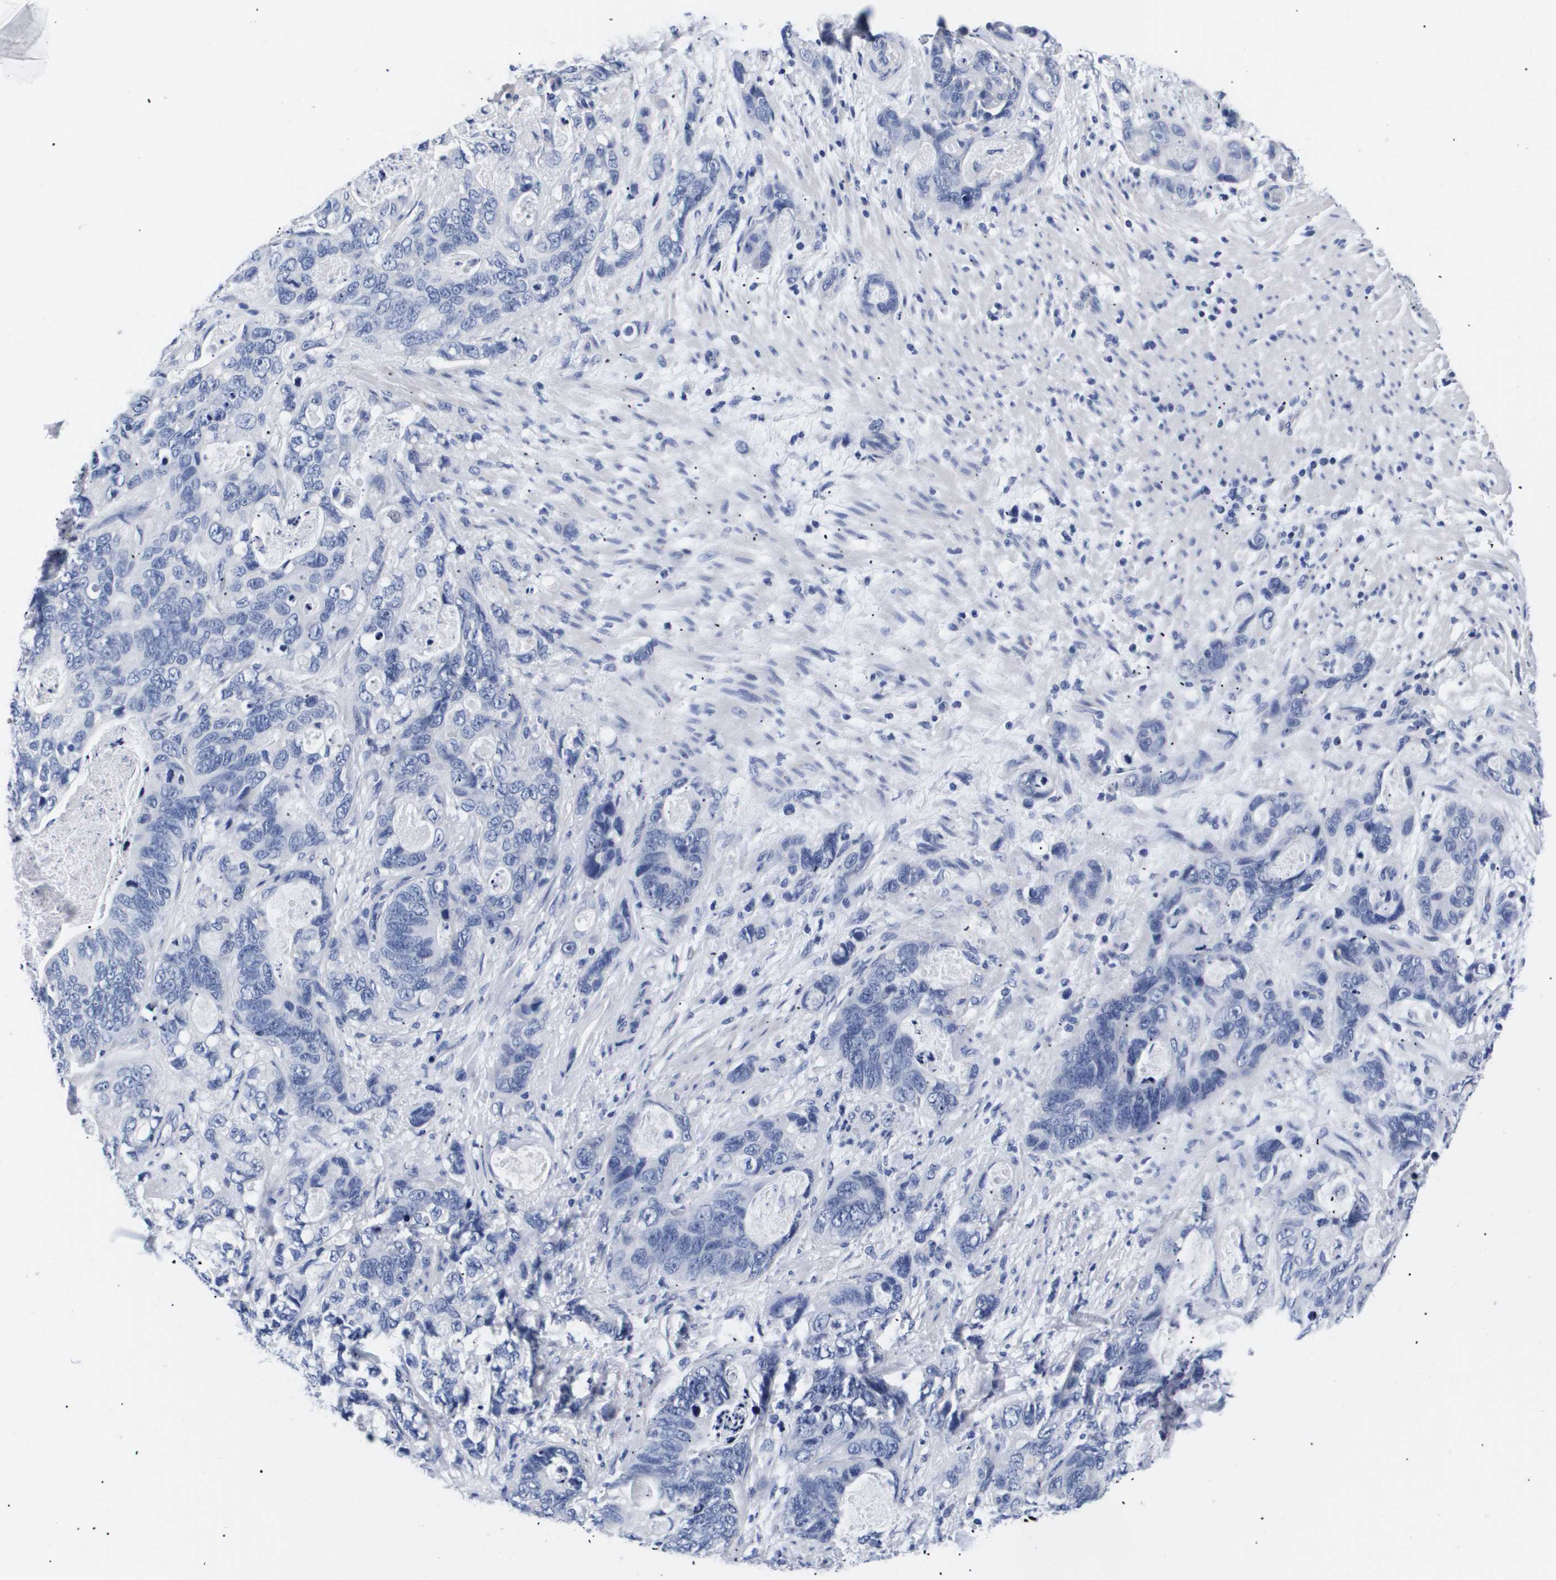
{"staining": {"intensity": "negative", "quantity": "none", "location": "none"}, "tissue": "stomach cancer", "cell_type": "Tumor cells", "image_type": "cancer", "snomed": [{"axis": "morphology", "description": "Normal tissue, NOS"}, {"axis": "morphology", "description": "Adenocarcinoma, NOS"}, {"axis": "topography", "description": "Stomach"}], "caption": "Immunohistochemistry of adenocarcinoma (stomach) reveals no staining in tumor cells.", "gene": "ATP6V0A4", "patient": {"sex": "female", "age": 89}}